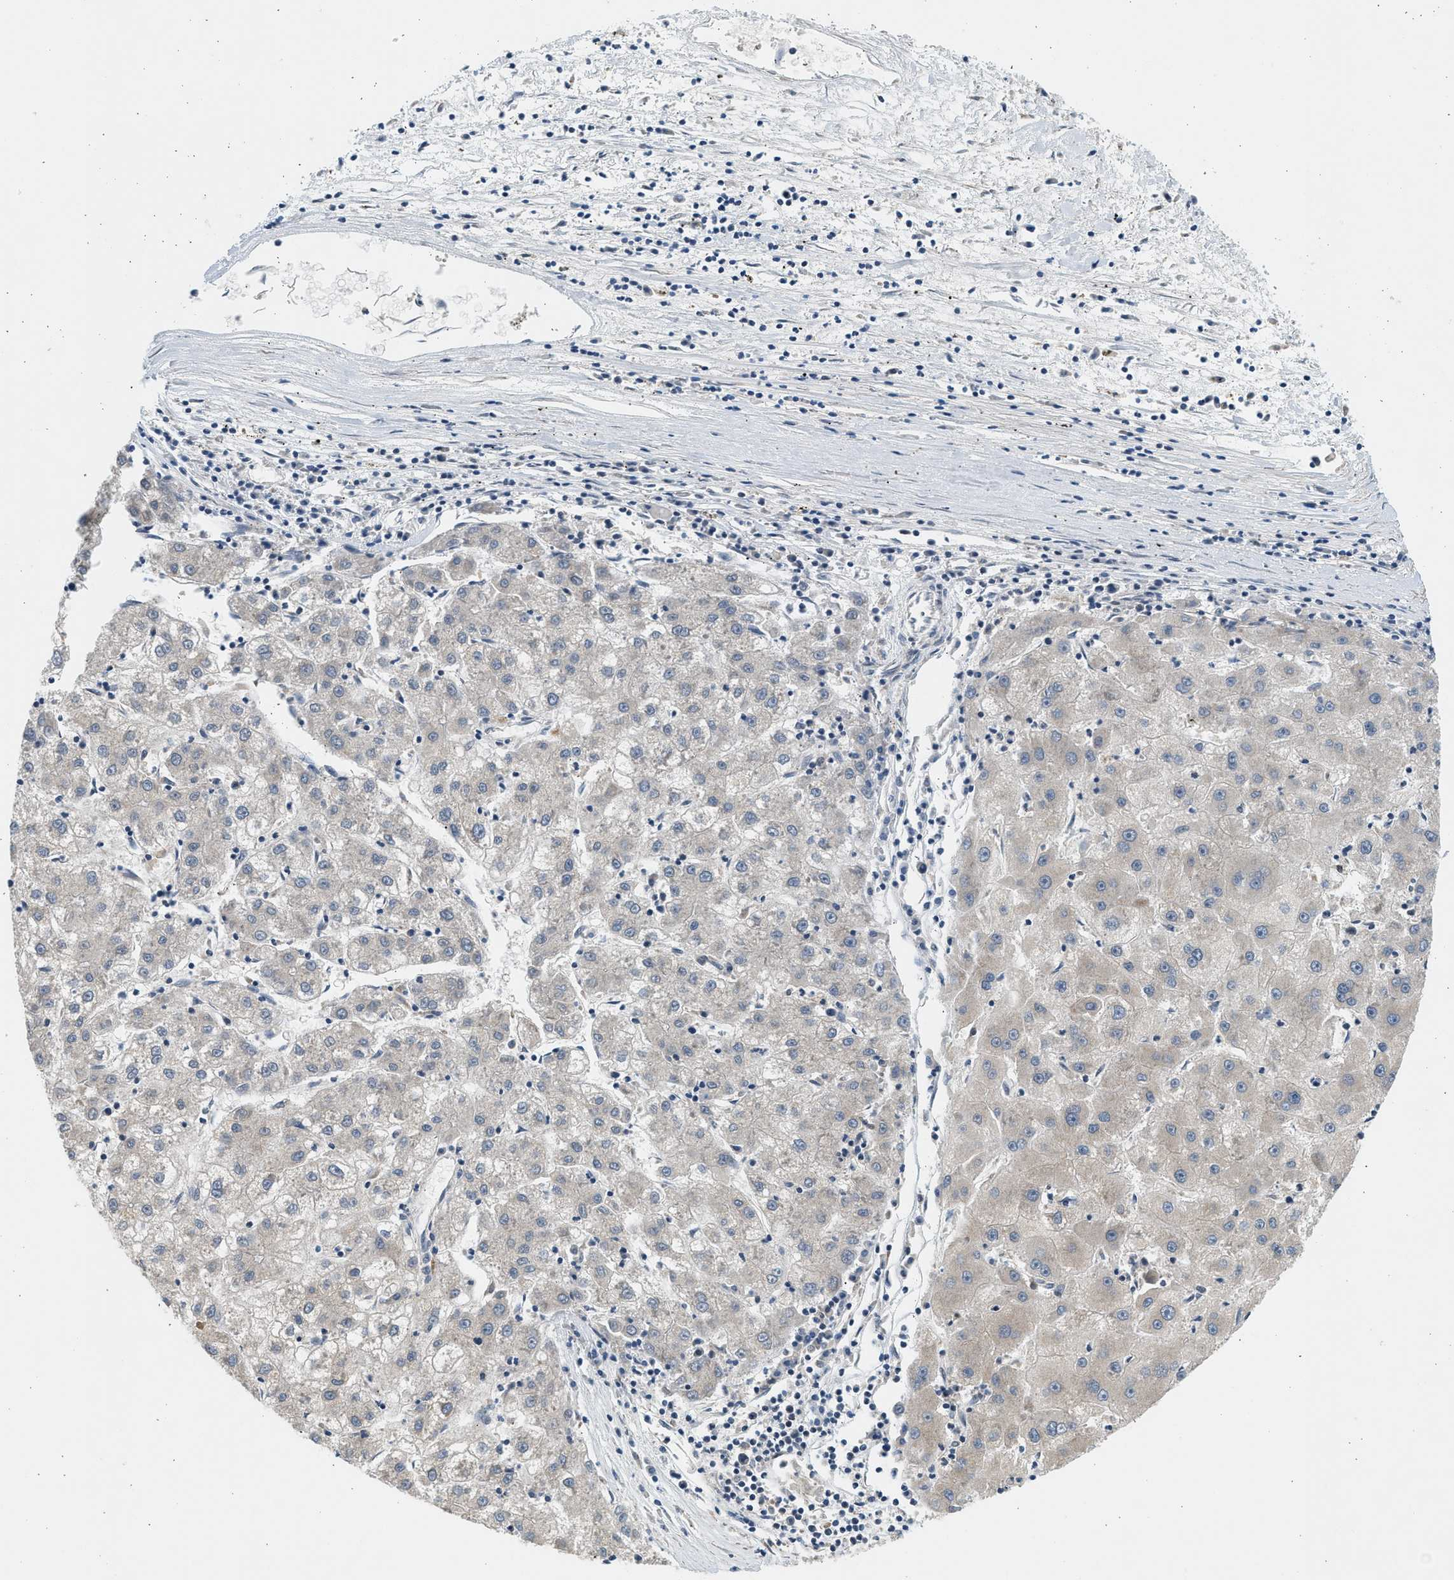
{"staining": {"intensity": "weak", "quantity": "<25%", "location": "cytoplasmic/membranous"}, "tissue": "liver cancer", "cell_type": "Tumor cells", "image_type": "cancer", "snomed": [{"axis": "morphology", "description": "Carcinoma, Hepatocellular, NOS"}, {"axis": "topography", "description": "Liver"}], "caption": "This is a image of immunohistochemistry staining of hepatocellular carcinoma (liver), which shows no staining in tumor cells. The staining was performed using DAB to visualize the protein expression in brown, while the nuclei were stained in blue with hematoxylin (Magnification: 20x).", "gene": "KDELR2", "patient": {"sex": "male", "age": 72}}